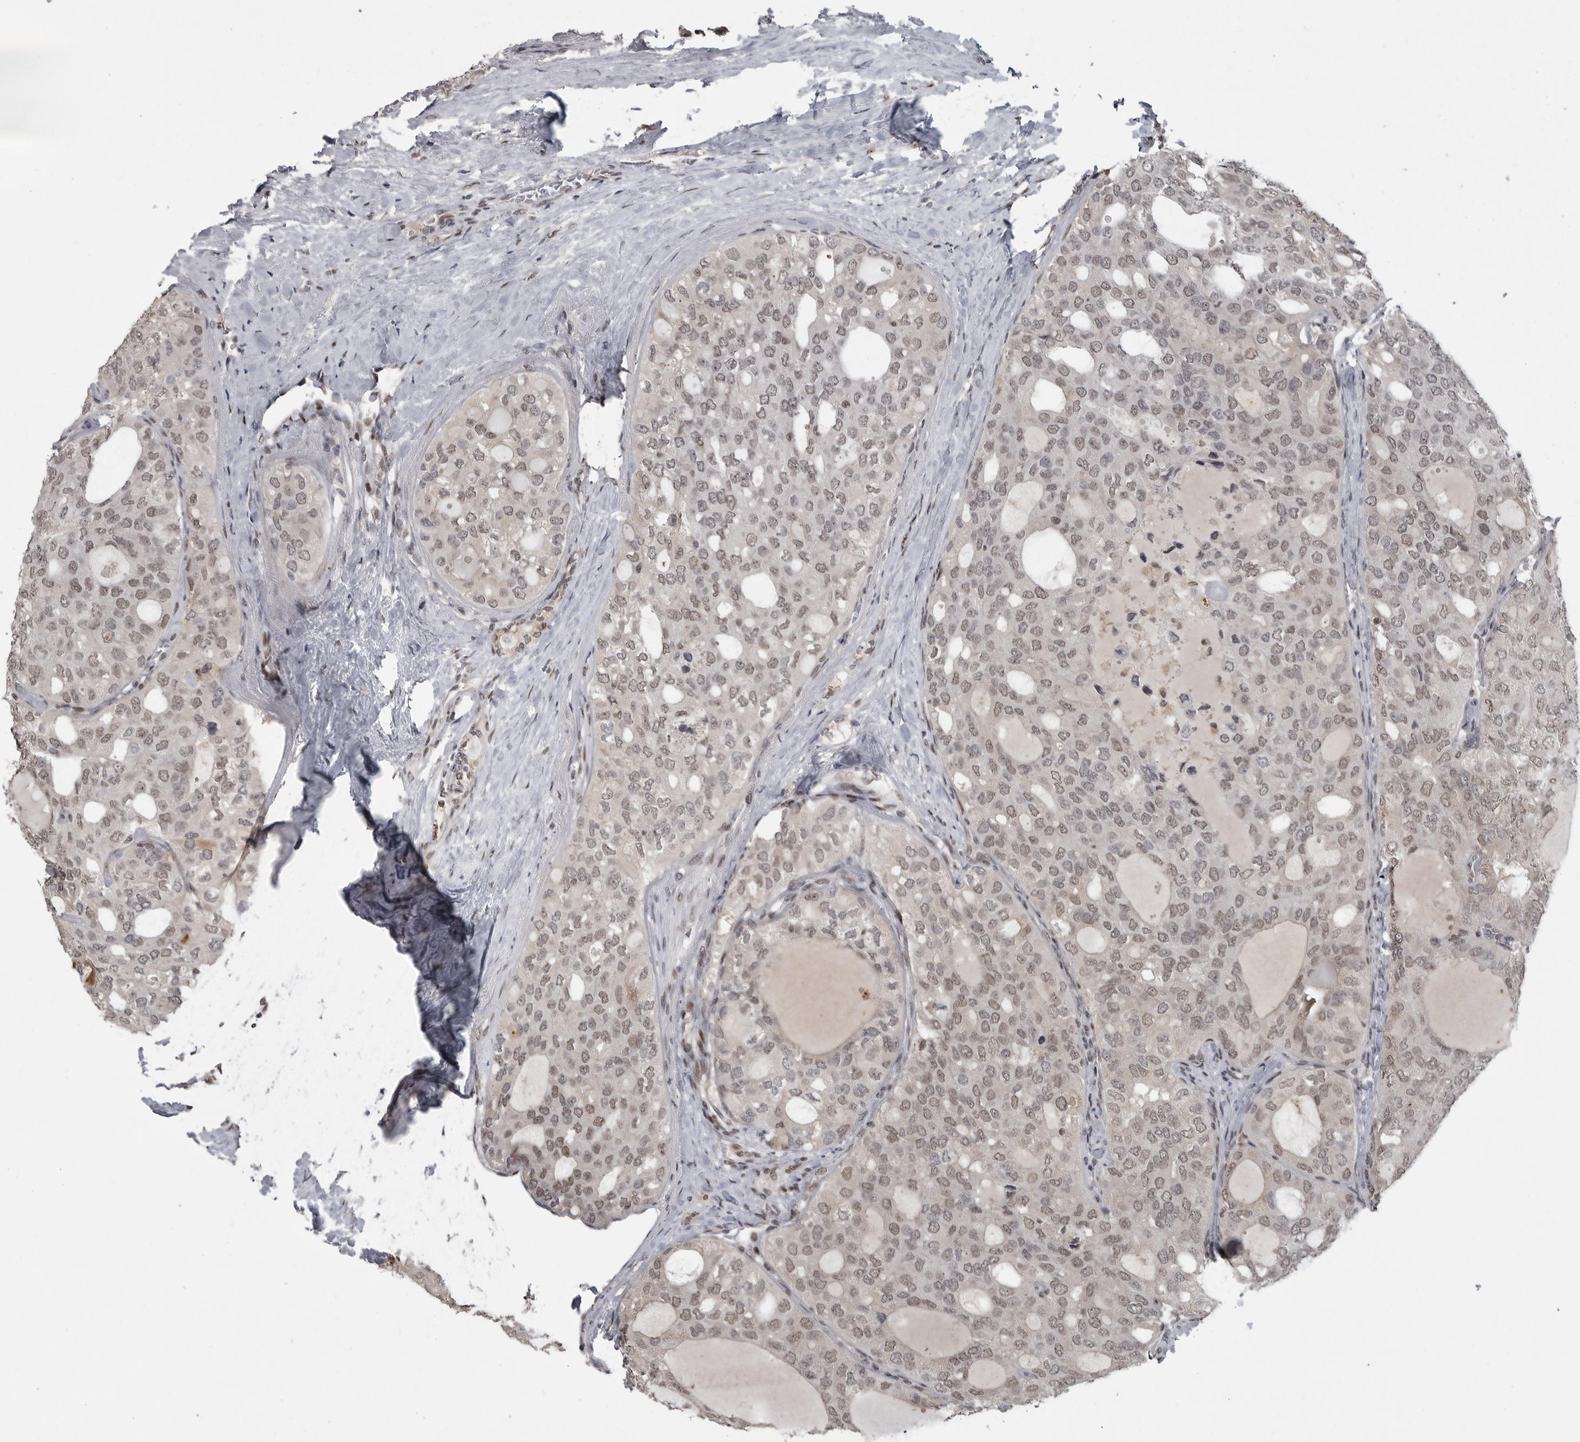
{"staining": {"intensity": "weak", "quantity": "25%-75%", "location": "nuclear"}, "tissue": "thyroid cancer", "cell_type": "Tumor cells", "image_type": "cancer", "snomed": [{"axis": "morphology", "description": "Follicular adenoma carcinoma, NOS"}, {"axis": "topography", "description": "Thyroid gland"}], "caption": "Immunohistochemistry (DAB) staining of human thyroid follicular adenoma carcinoma demonstrates weak nuclear protein expression in approximately 25%-75% of tumor cells.", "gene": "C8orf58", "patient": {"sex": "male", "age": 75}}